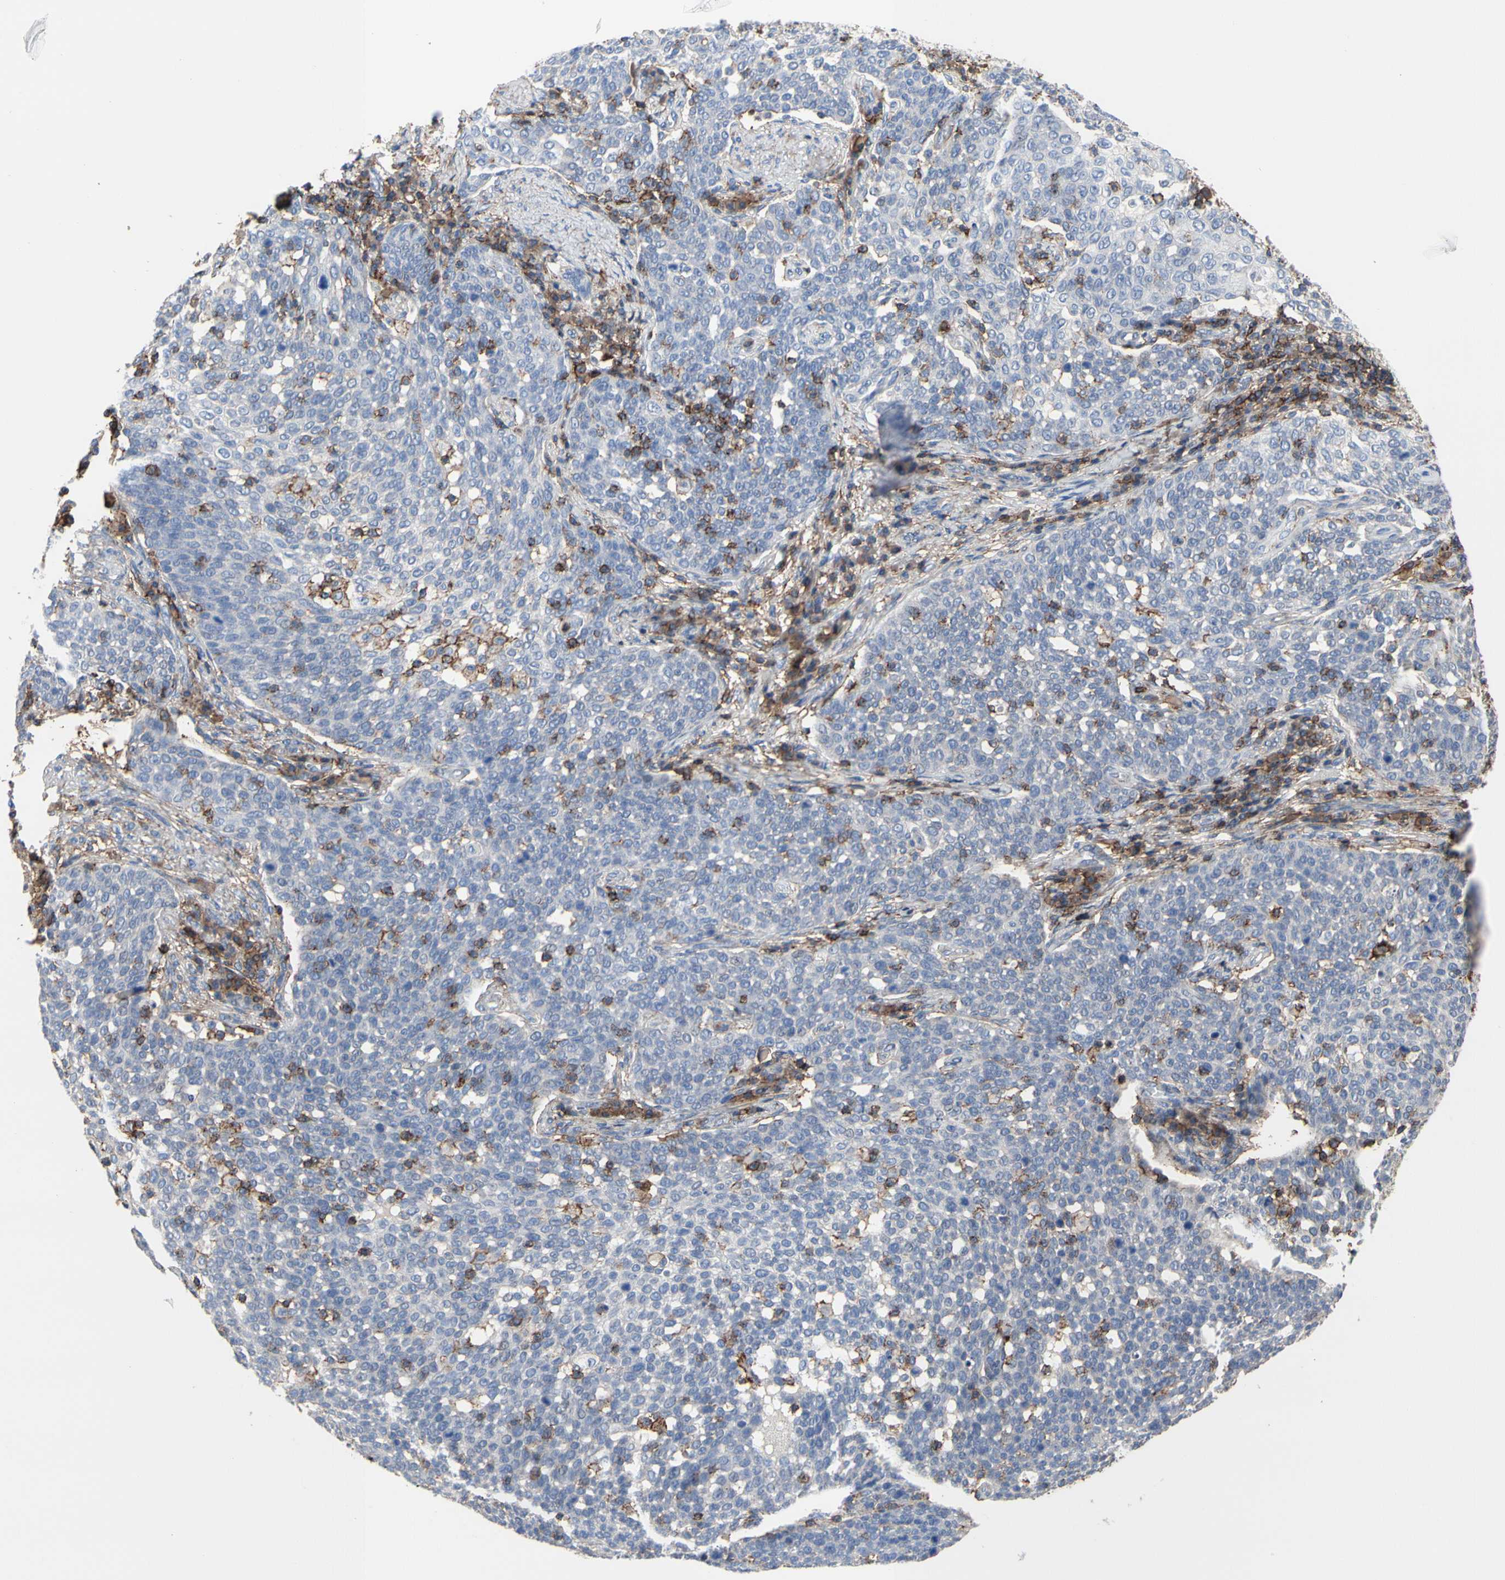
{"staining": {"intensity": "negative", "quantity": "none", "location": "none"}, "tissue": "cervical cancer", "cell_type": "Tumor cells", "image_type": "cancer", "snomed": [{"axis": "morphology", "description": "Squamous cell carcinoma, NOS"}, {"axis": "topography", "description": "Cervix"}], "caption": "A micrograph of human cervical cancer is negative for staining in tumor cells.", "gene": "ANXA6", "patient": {"sex": "female", "age": 34}}